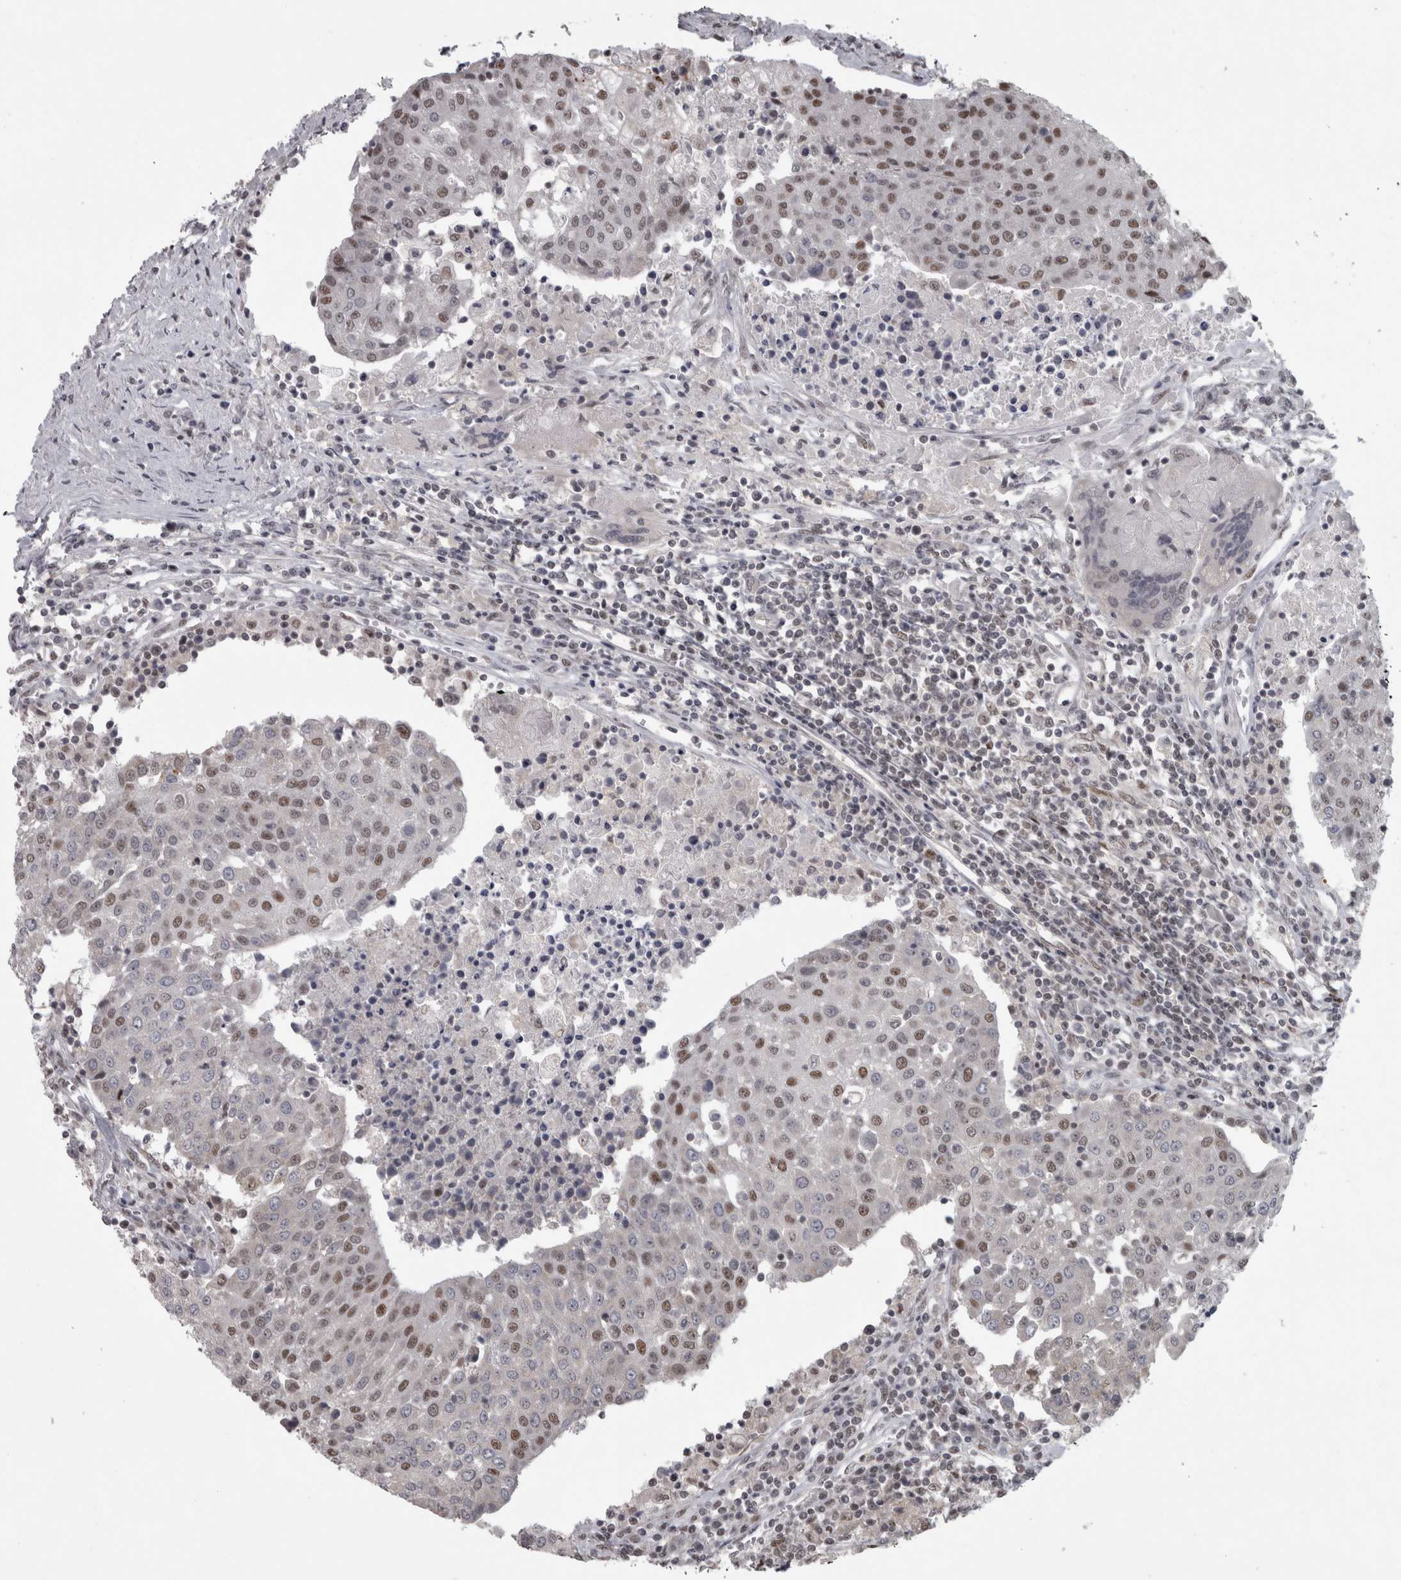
{"staining": {"intensity": "moderate", "quantity": "25%-75%", "location": "nuclear"}, "tissue": "urothelial cancer", "cell_type": "Tumor cells", "image_type": "cancer", "snomed": [{"axis": "morphology", "description": "Urothelial carcinoma, High grade"}, {"axis": "topography", "description": "Urinary bladder"}], "caption": "Urothelial carcinoma (high-grade) stained for a protein (brown) demonstrates moderate nuclear positive staining in approximately 25%-75% of tumor cells.", "gene": "MICU3", "patient": {"sex": "female", "age": 85}}